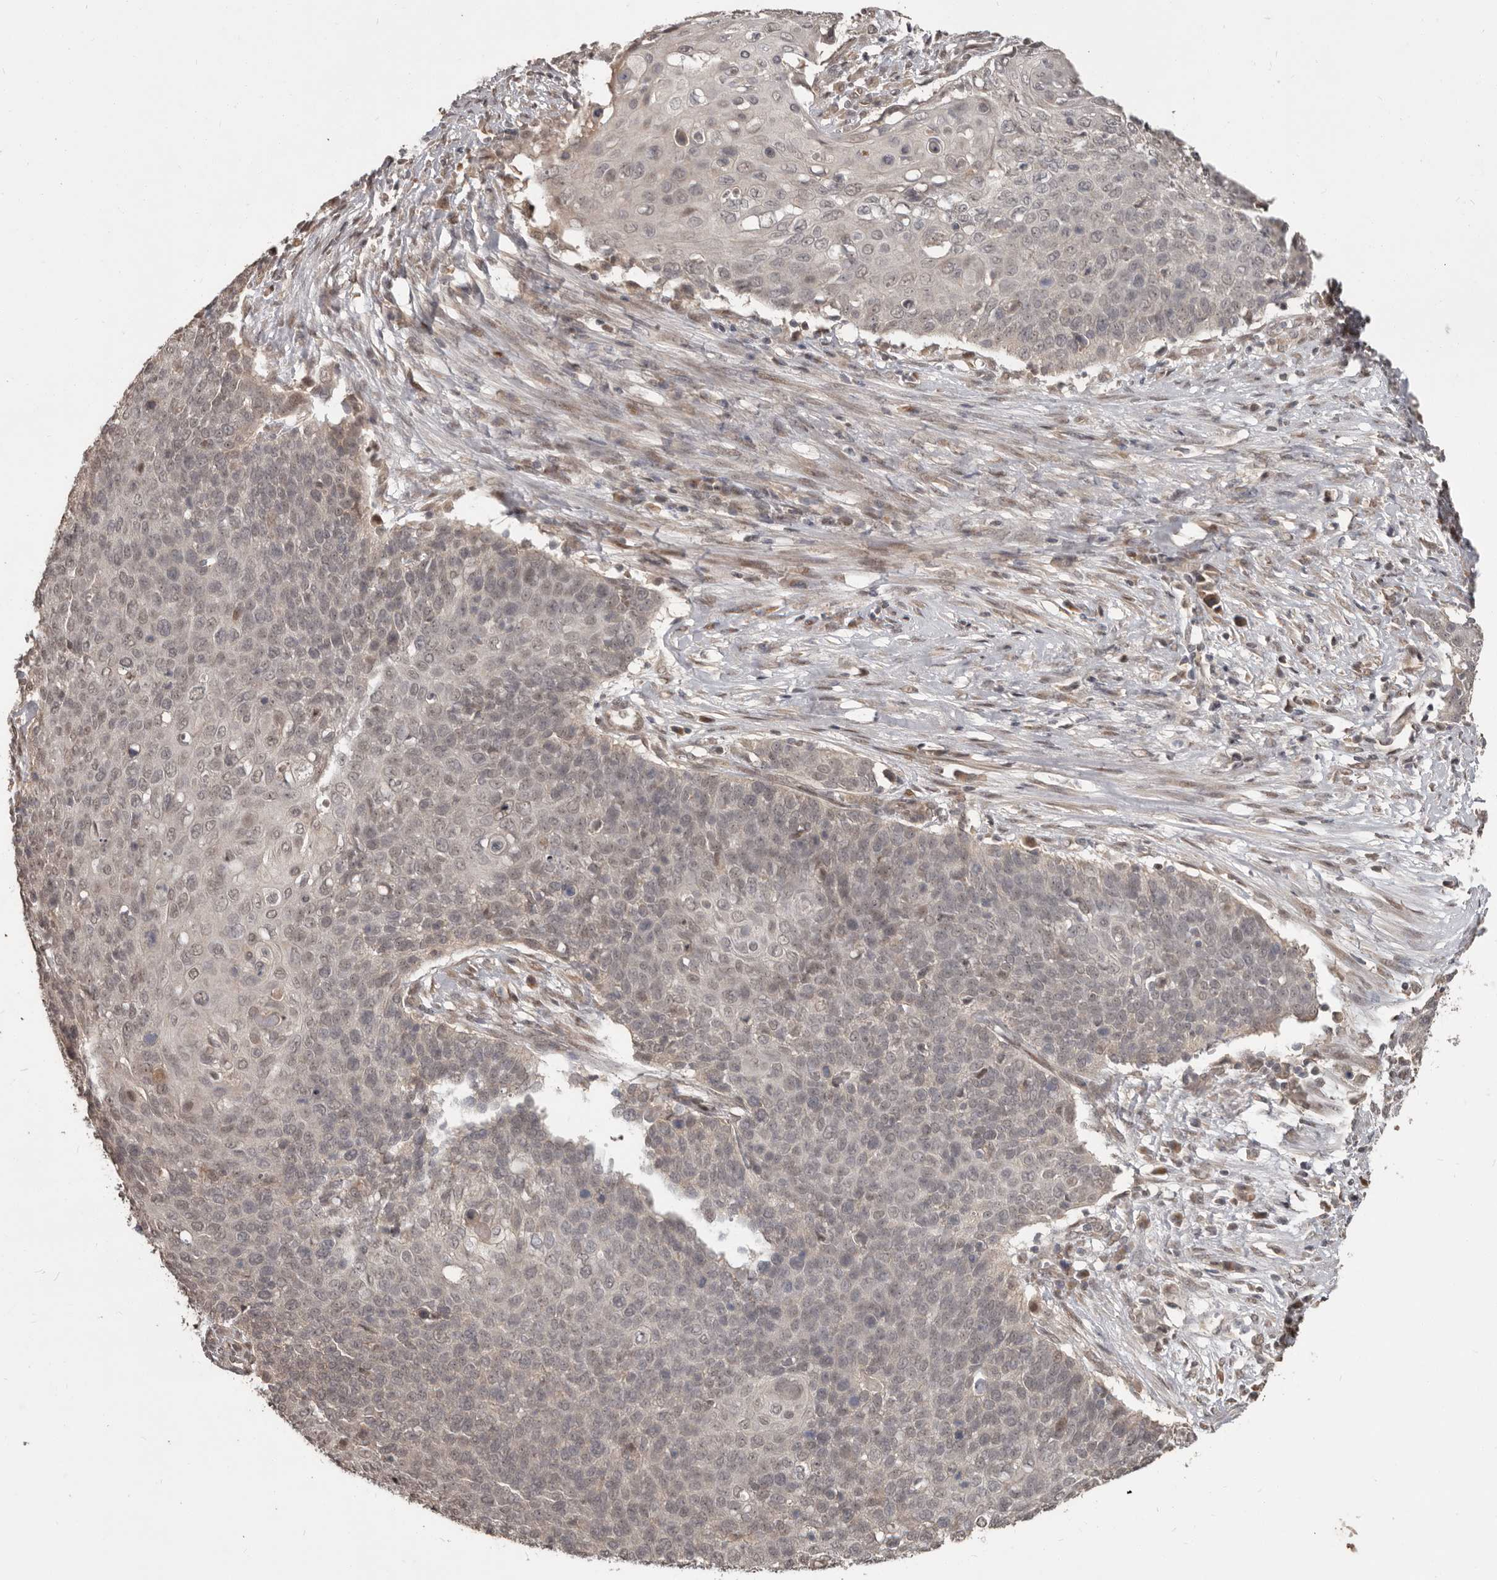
{"staining": {"intensity": "weak", "quantity": "25%-75%", "location": "nuclear"}, "tissue": "cervical cancer", "cell_type": "Tumor cells", "image_type": "cancer", "snomed": [{"axis": "morphology", "description": "Squamous cell carcinoma, NOS"}, {"axis": "topography", "description": "Cervix"}], "caption": "Brown immunohistochemical staining in human cervical squamous cell carcinoma shows weak nuclear positivity in about 25%-75% of tumor cells.", "gene": "ZFP14", "patient": {"sex": "female", "age": 39}}